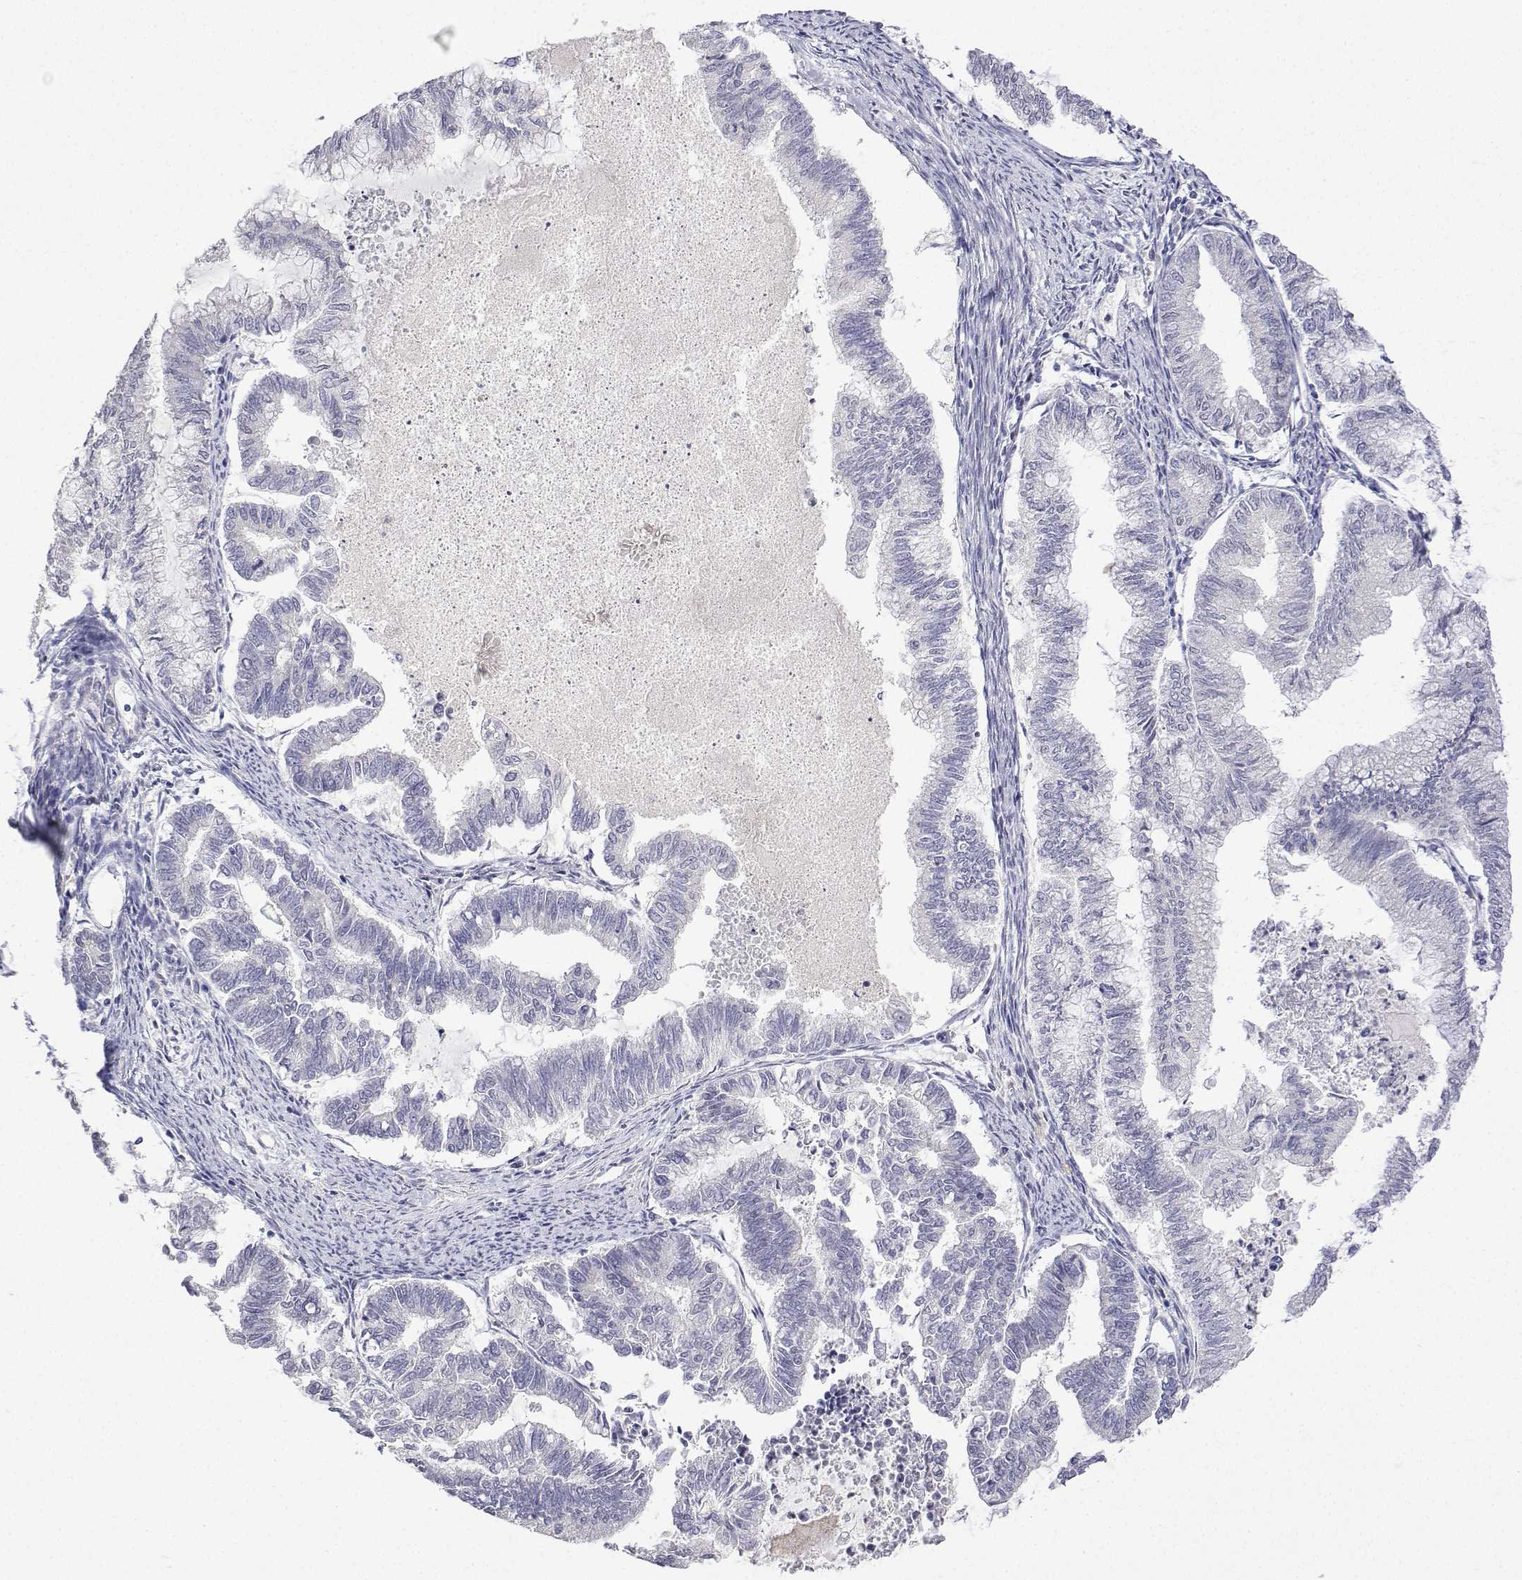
{"staining": {"intensity": "negative", "quantity": "none", "location": "none"}, "tissue": "endometrial cancer", "cell_type": "Tumor cells", "image_type": "cancer", "snomed": [{"axis": "morphology", "description": "Adenocarcinoma, NOS"}, {"axis": "topography", "description": "Endometrium"}], "caption": "This is an immunohistochemistry (IHC) histopathology image of endometrial adenocarcinoma. There is no staining in tumor cells.", "gene": "PLCB1", "patient": {"sex": "female", "age": 79}}